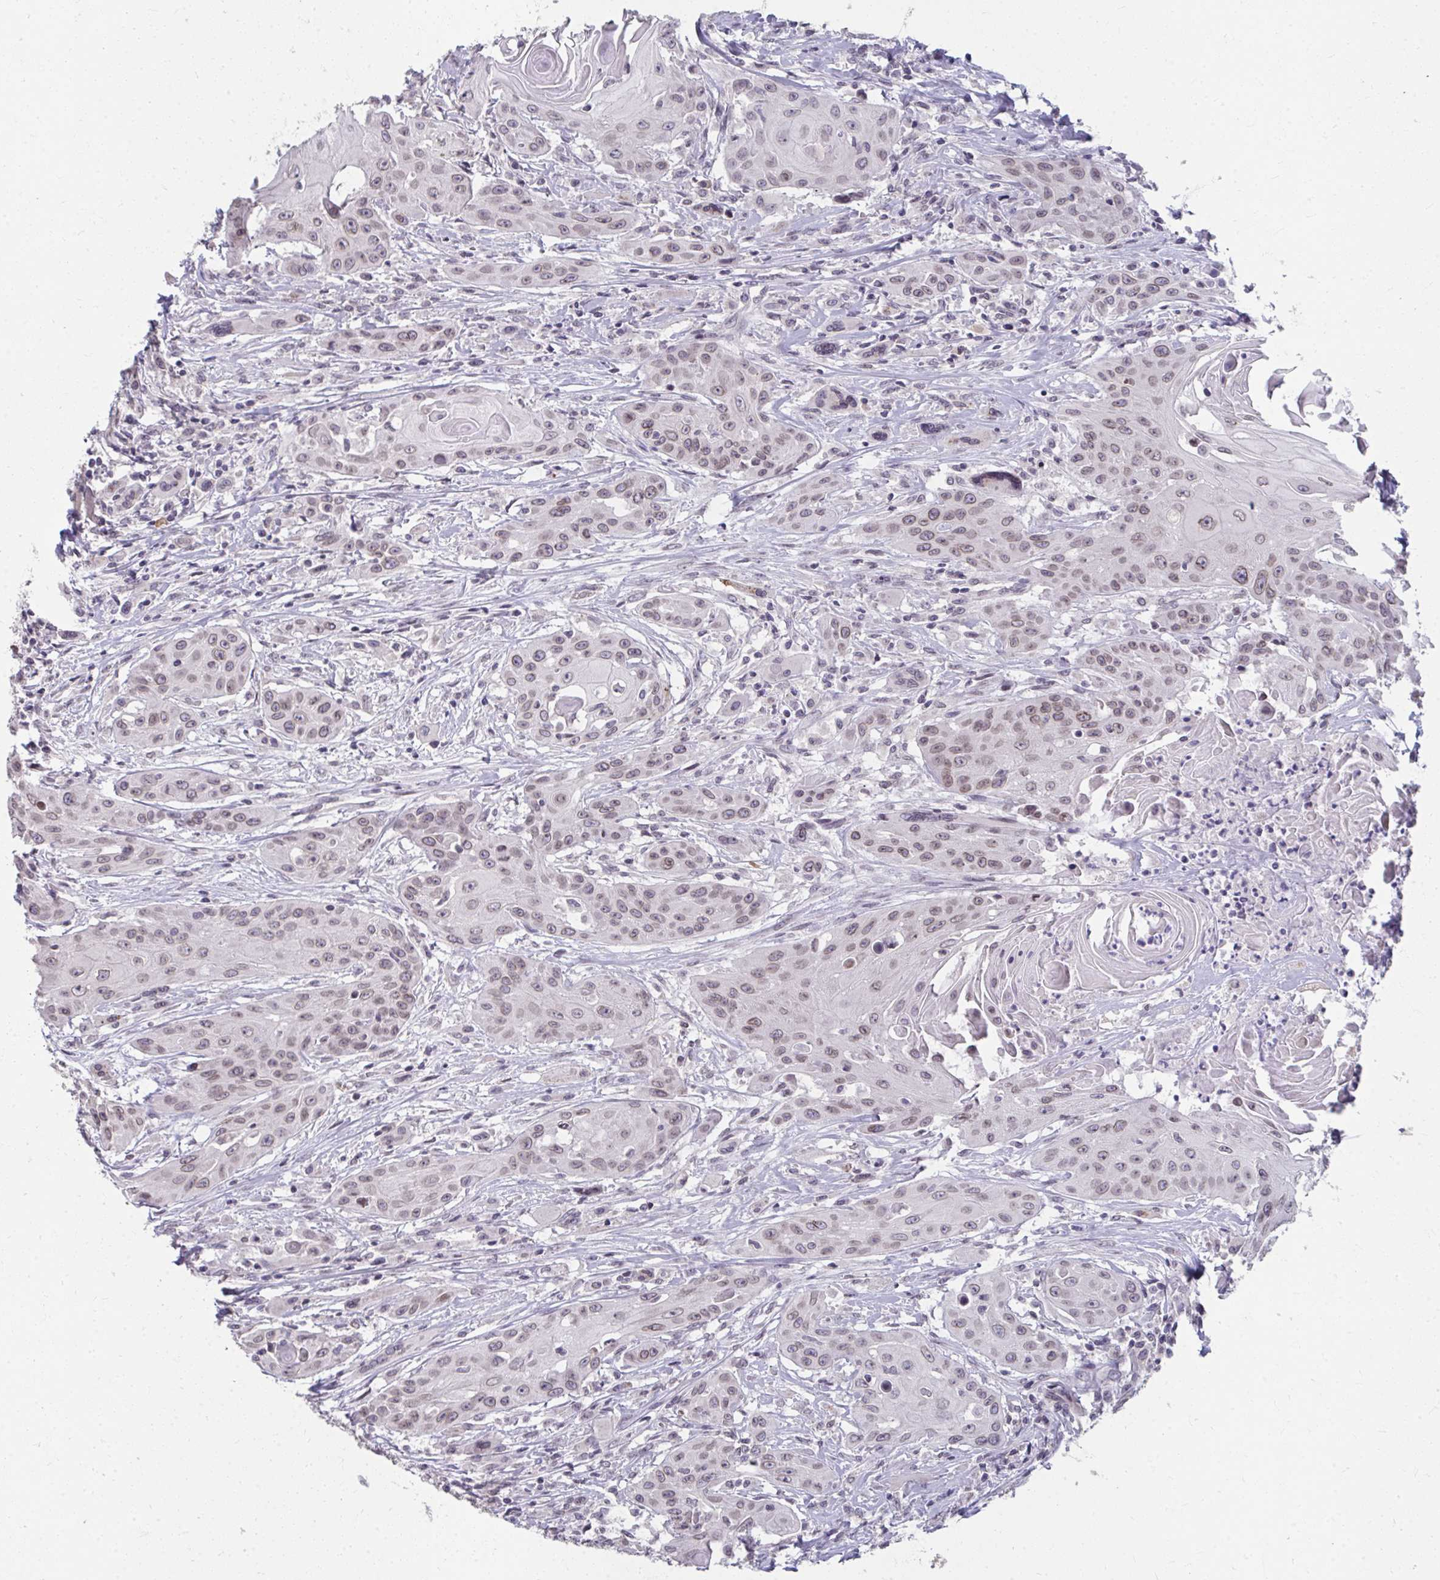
{"staining": {"intensity": "weak", "quantity": "25%-75%", "location": "nuclear"}, "tissue": "head and neck cancer", "cell_type": "Tumor cells", "image_type": "cancer", "snomed": [{"axis": "morphology", "description": "Squamous cell carcinoma, NOS"}, {"axis": "topography", "description": "Oral tissue"}, {"axis": "topography", "description": "Head-Neck"}, {"axis": "topography", "description": "Neck, NOS"}], "caption": "Protein analysis of squamous cell carcinoma (head and neck) tissue exhibits weak nuclear expression in about 25%-75% of tumor cells. The staining was performed using DAB to visualize the protein expression in brown, while the nuclei were stained in blue with hematoxylin (Magnification: 20x).", "gene": "NUP133", "patient": {"sex": "female", "age": 55}}